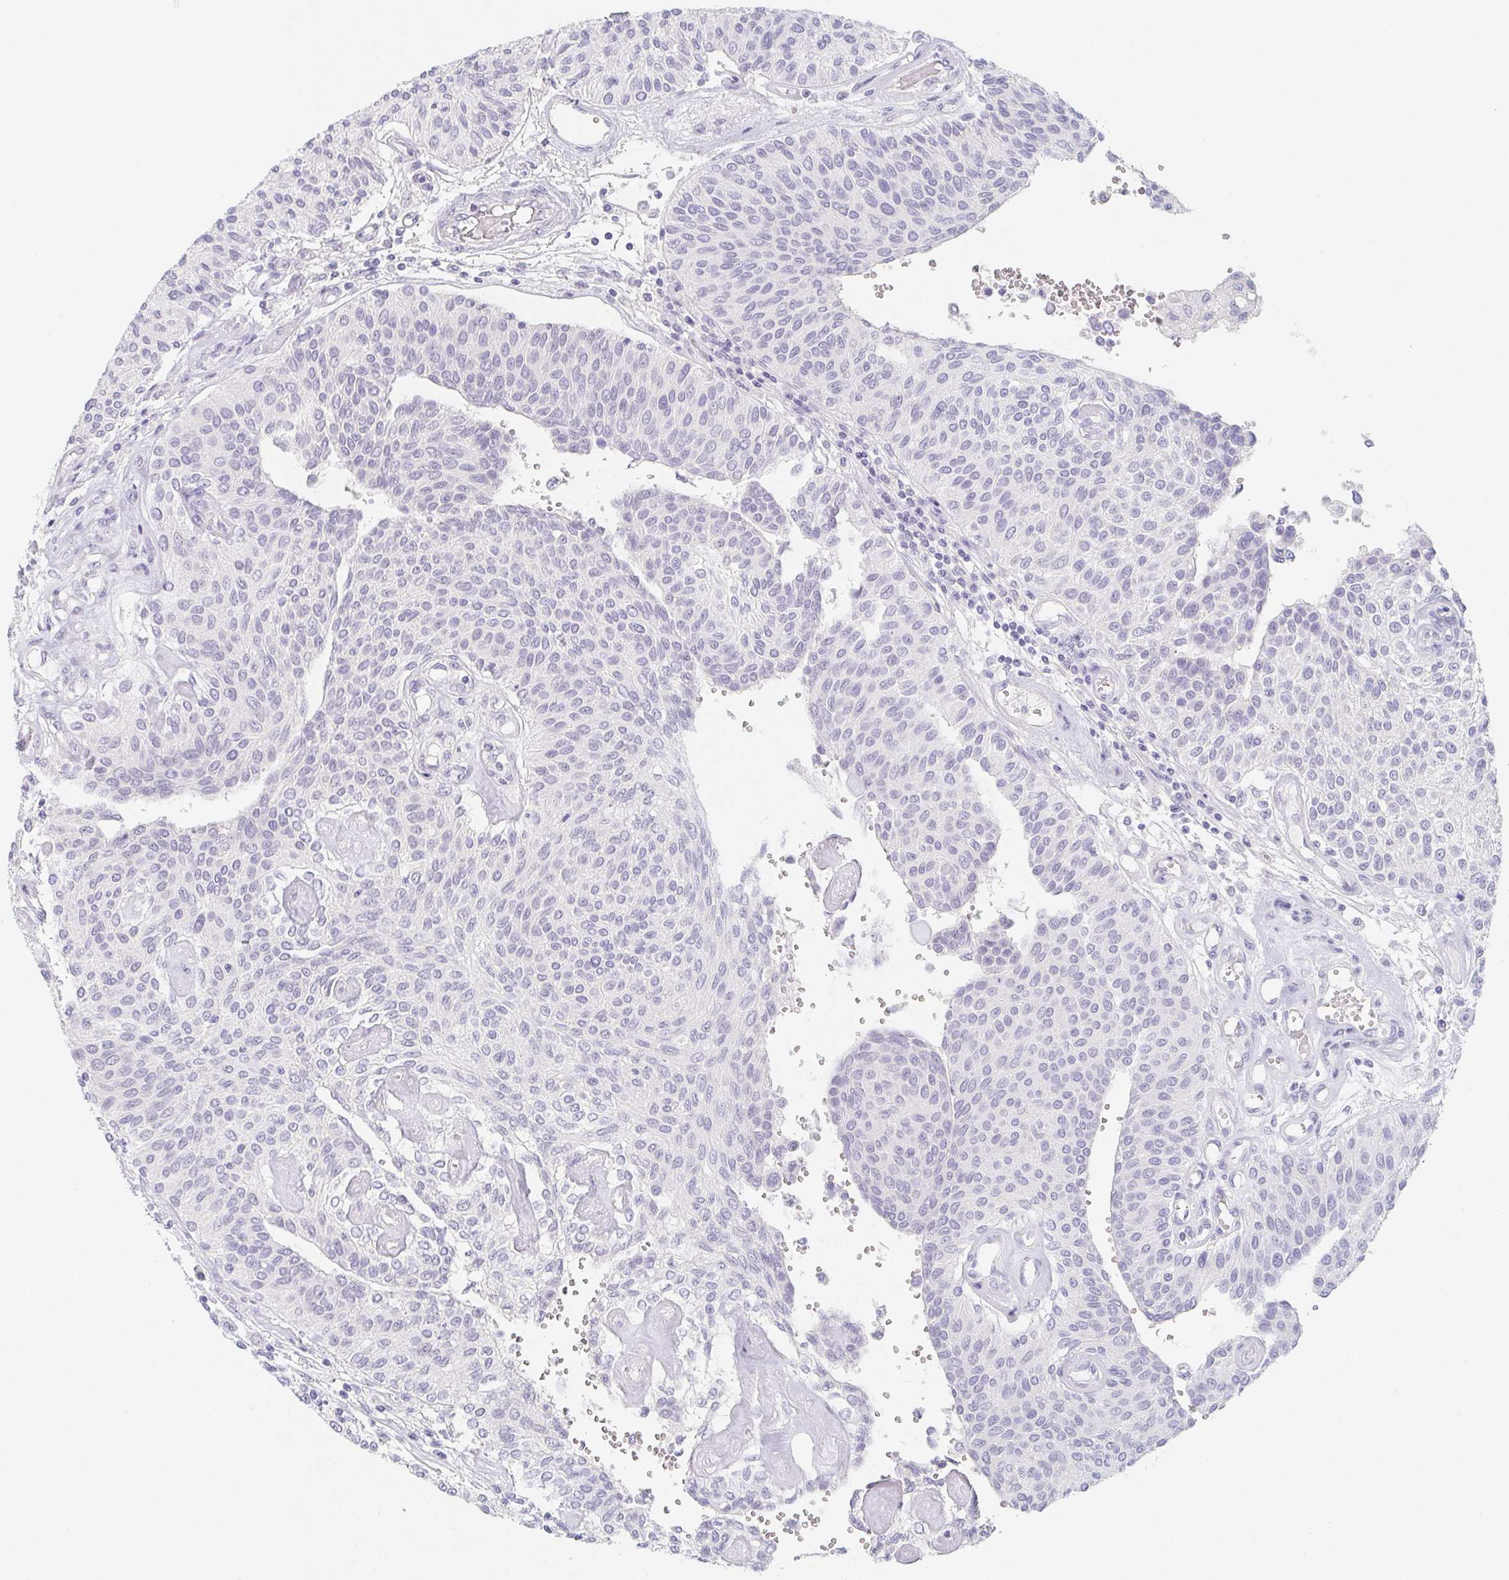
{"staining": {"intensity": "negative", "quantity": "none", "location": "none"}, "tissue": "urothelial cancer", "cell_type": "Tumor cells", "image_type": "cancer", "snomed": [{"axis": "morphology", "description": "Urothelial carcinoma, NOS"}, {"axis": "topography", "description": "Urinary bladder"}], "caption": "An immunohistochemistry photomicrograph of transitional cell carcinoma is shown. There is no staining in tumor cells of transitional cell carcinoma.", "gene": "GLIPR1L1", "patient": {"sex": "male", "age": 55}}